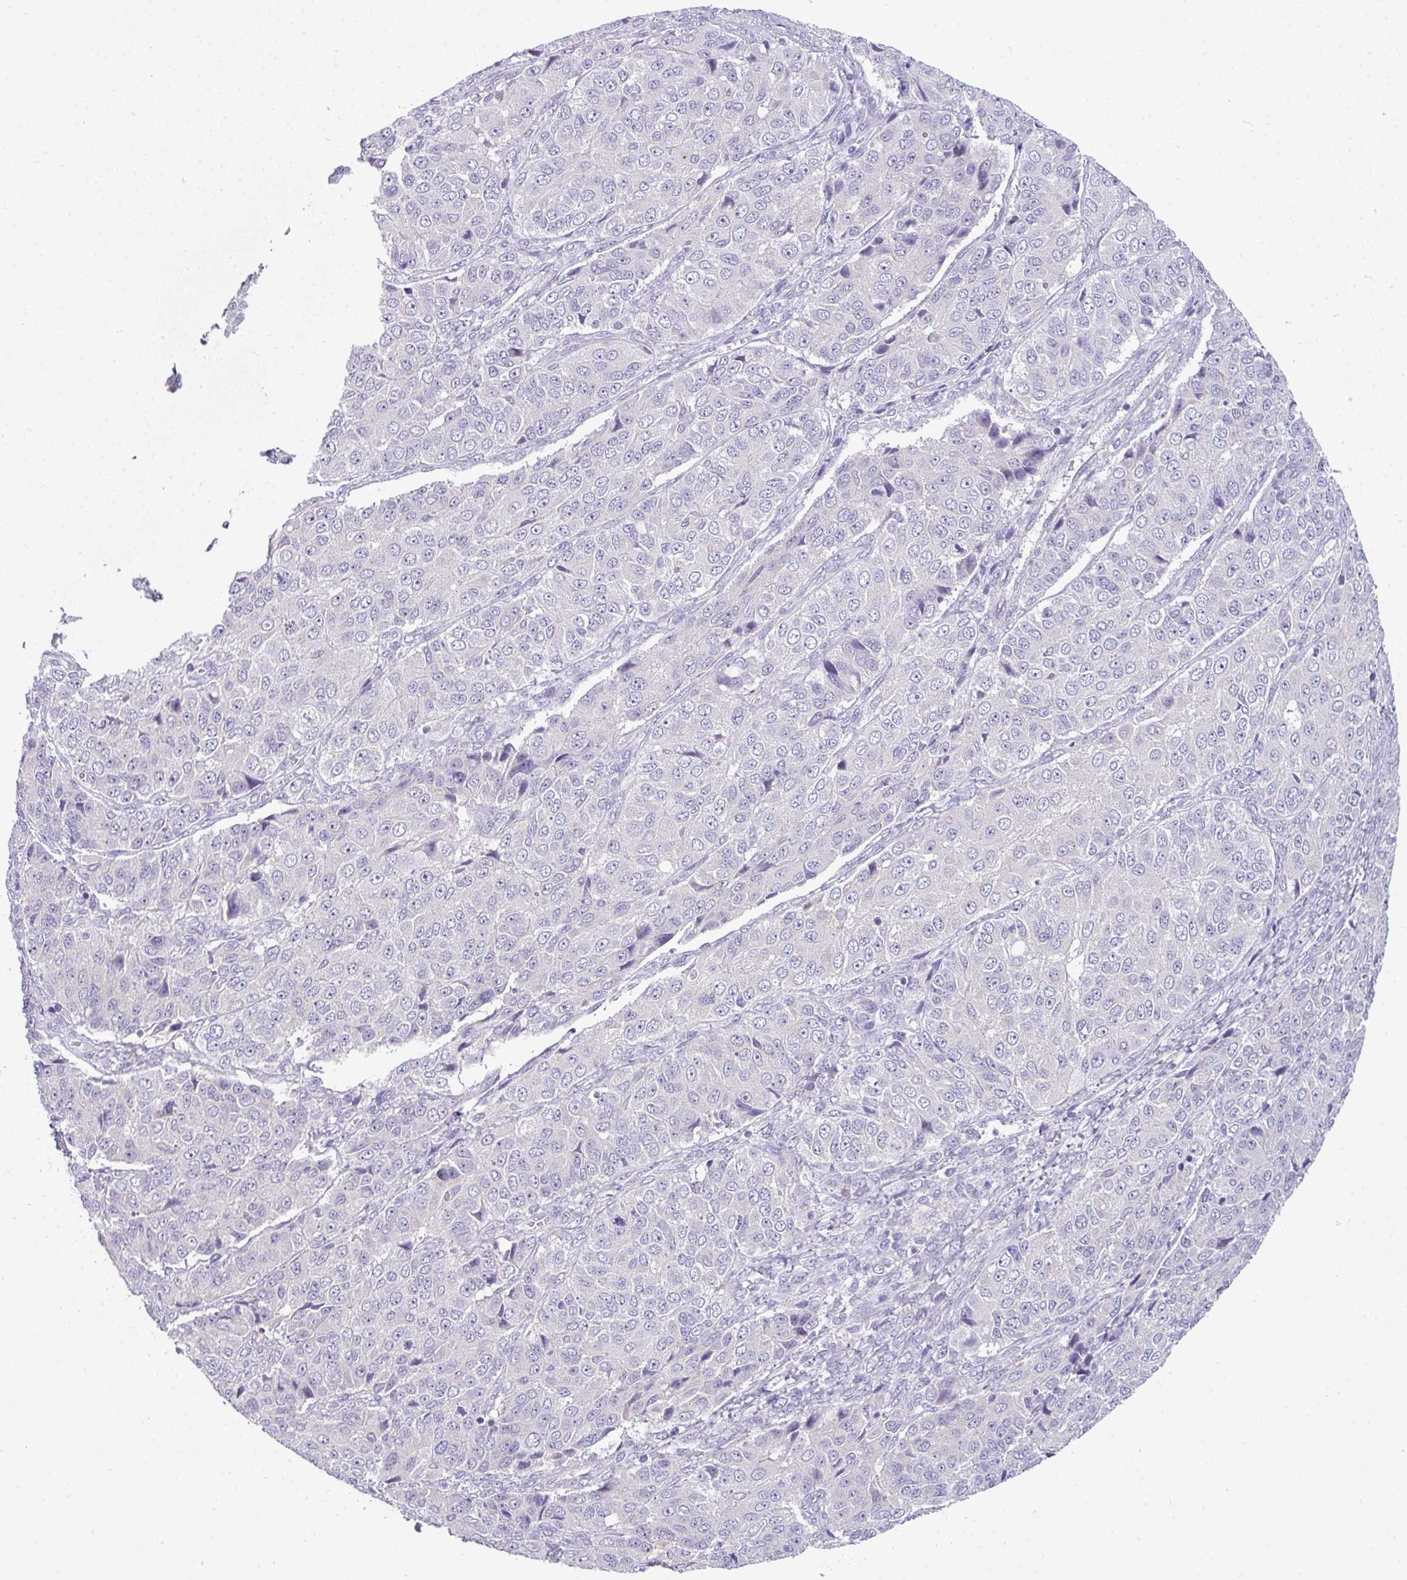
{"staining": {"intensity": "negative", "quantity": "none", "location": "none"}, "tissue": "ovarian cancer", "cell_type": "Tumor cells", "image_type": "cancer", "snomed": [{"axis": "morphology", "description": "Carcinoma, endometroid"}, {"axis": "topography", "description": "Ovary"}], "caption": "Human ovarian cancer (endometroid carcinoma) stained for a protein using IHC displays no staining in tumor cells.", "gene": "HBEGF", "patient": {"sex": "female", "age": 51}}